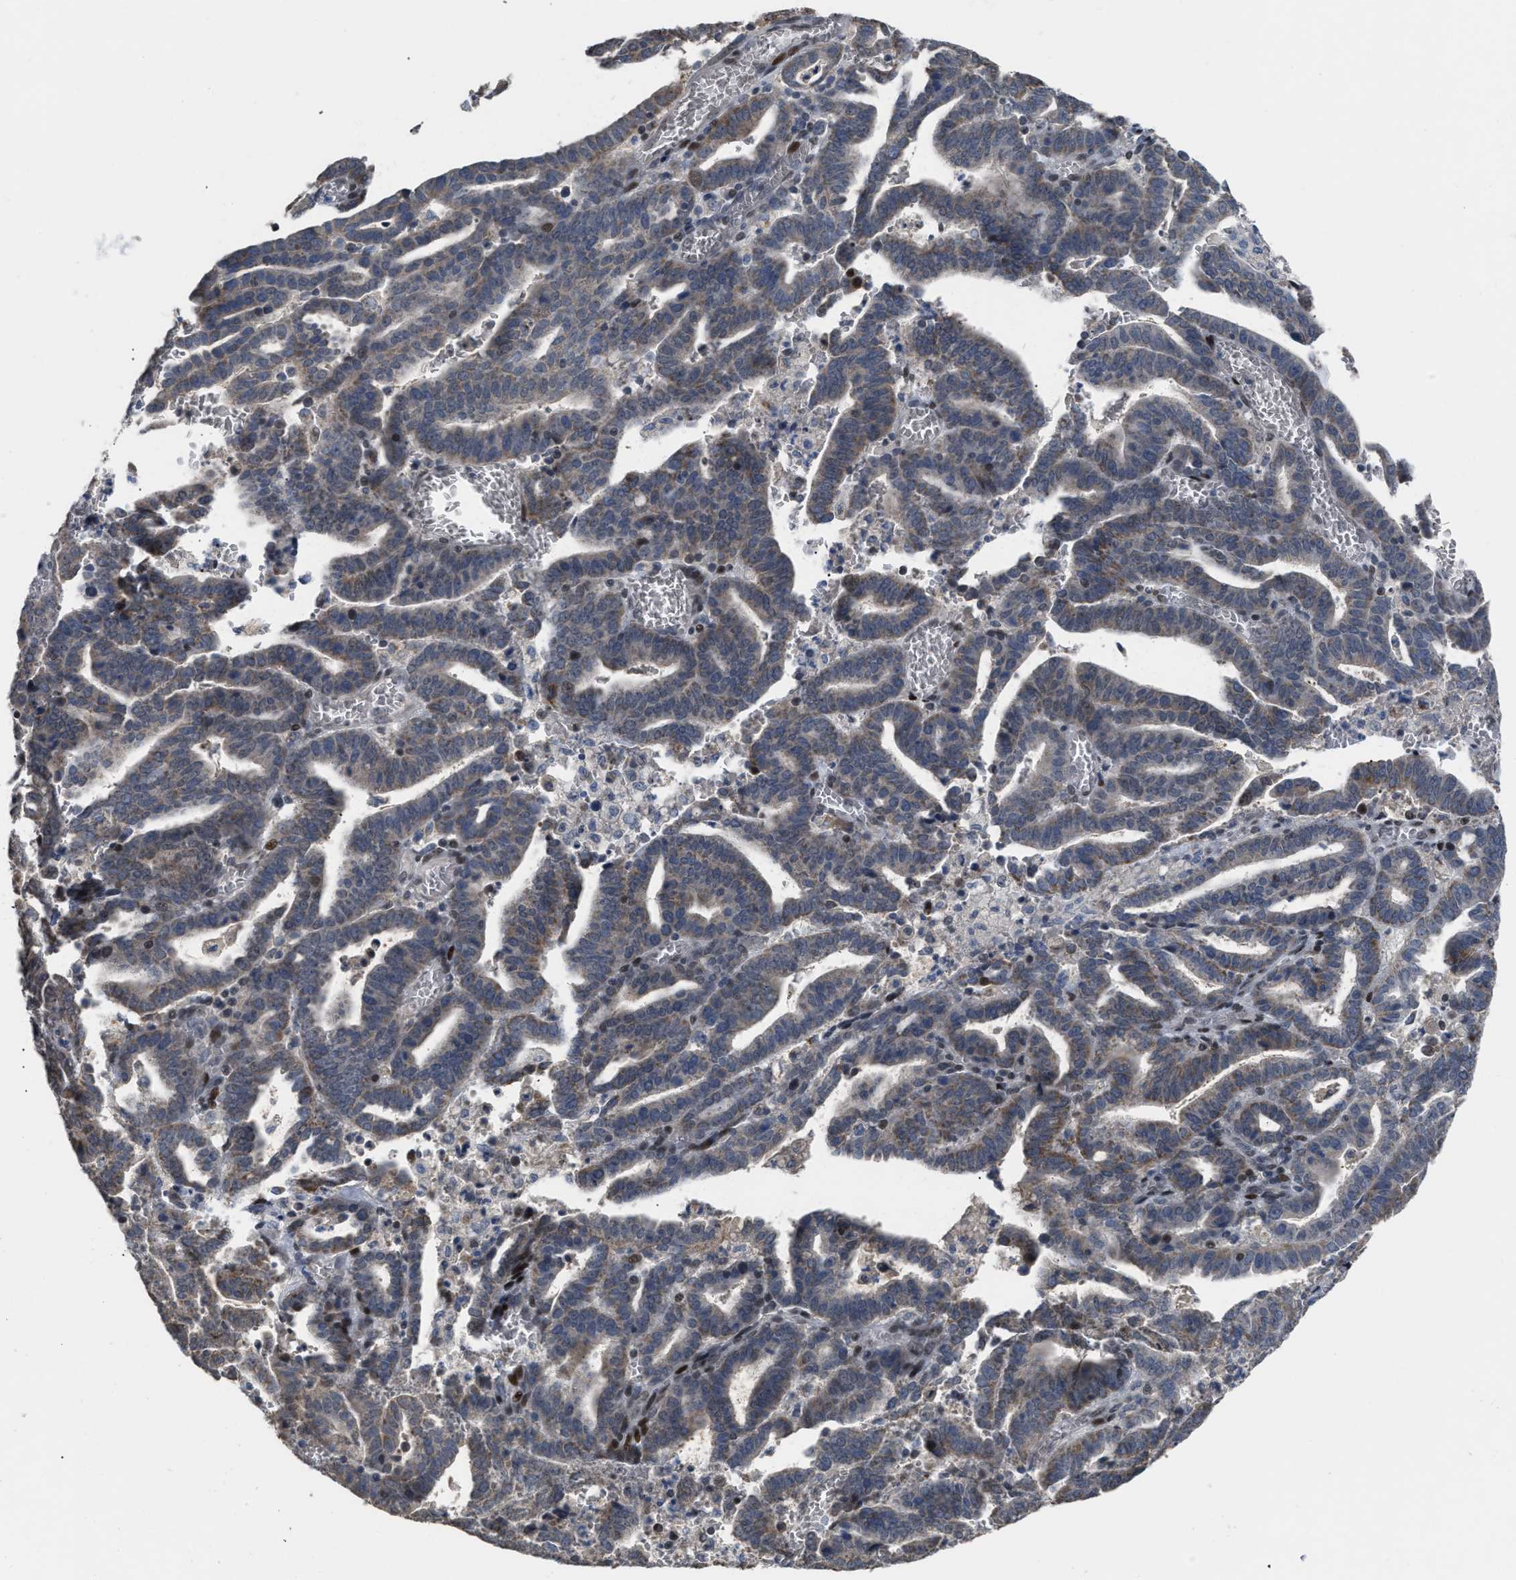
{"staining": {"intensity": "weak", "quantity": ">75%", "location": "cytoplasmic/membranous"}, "tissue": "endometrial cancer", "cell_type": "Tumor cells", "image_type": "cancer", "snomed": [{"axis": "morphology", "description": "Adenocarcinoma, NOS"}, {"axis": "topography", "description": "Uterus"}], "caption": "A high-resolution photomicrograph shows immunohistochemistry staining of endometrial cancer (adenocarcinoma), which reveals weak cytoplasmic/membranous staining in about >75% of tumor cells.", "gene": "SETDB1", "patient": {"sex": "female", "age": 83}}